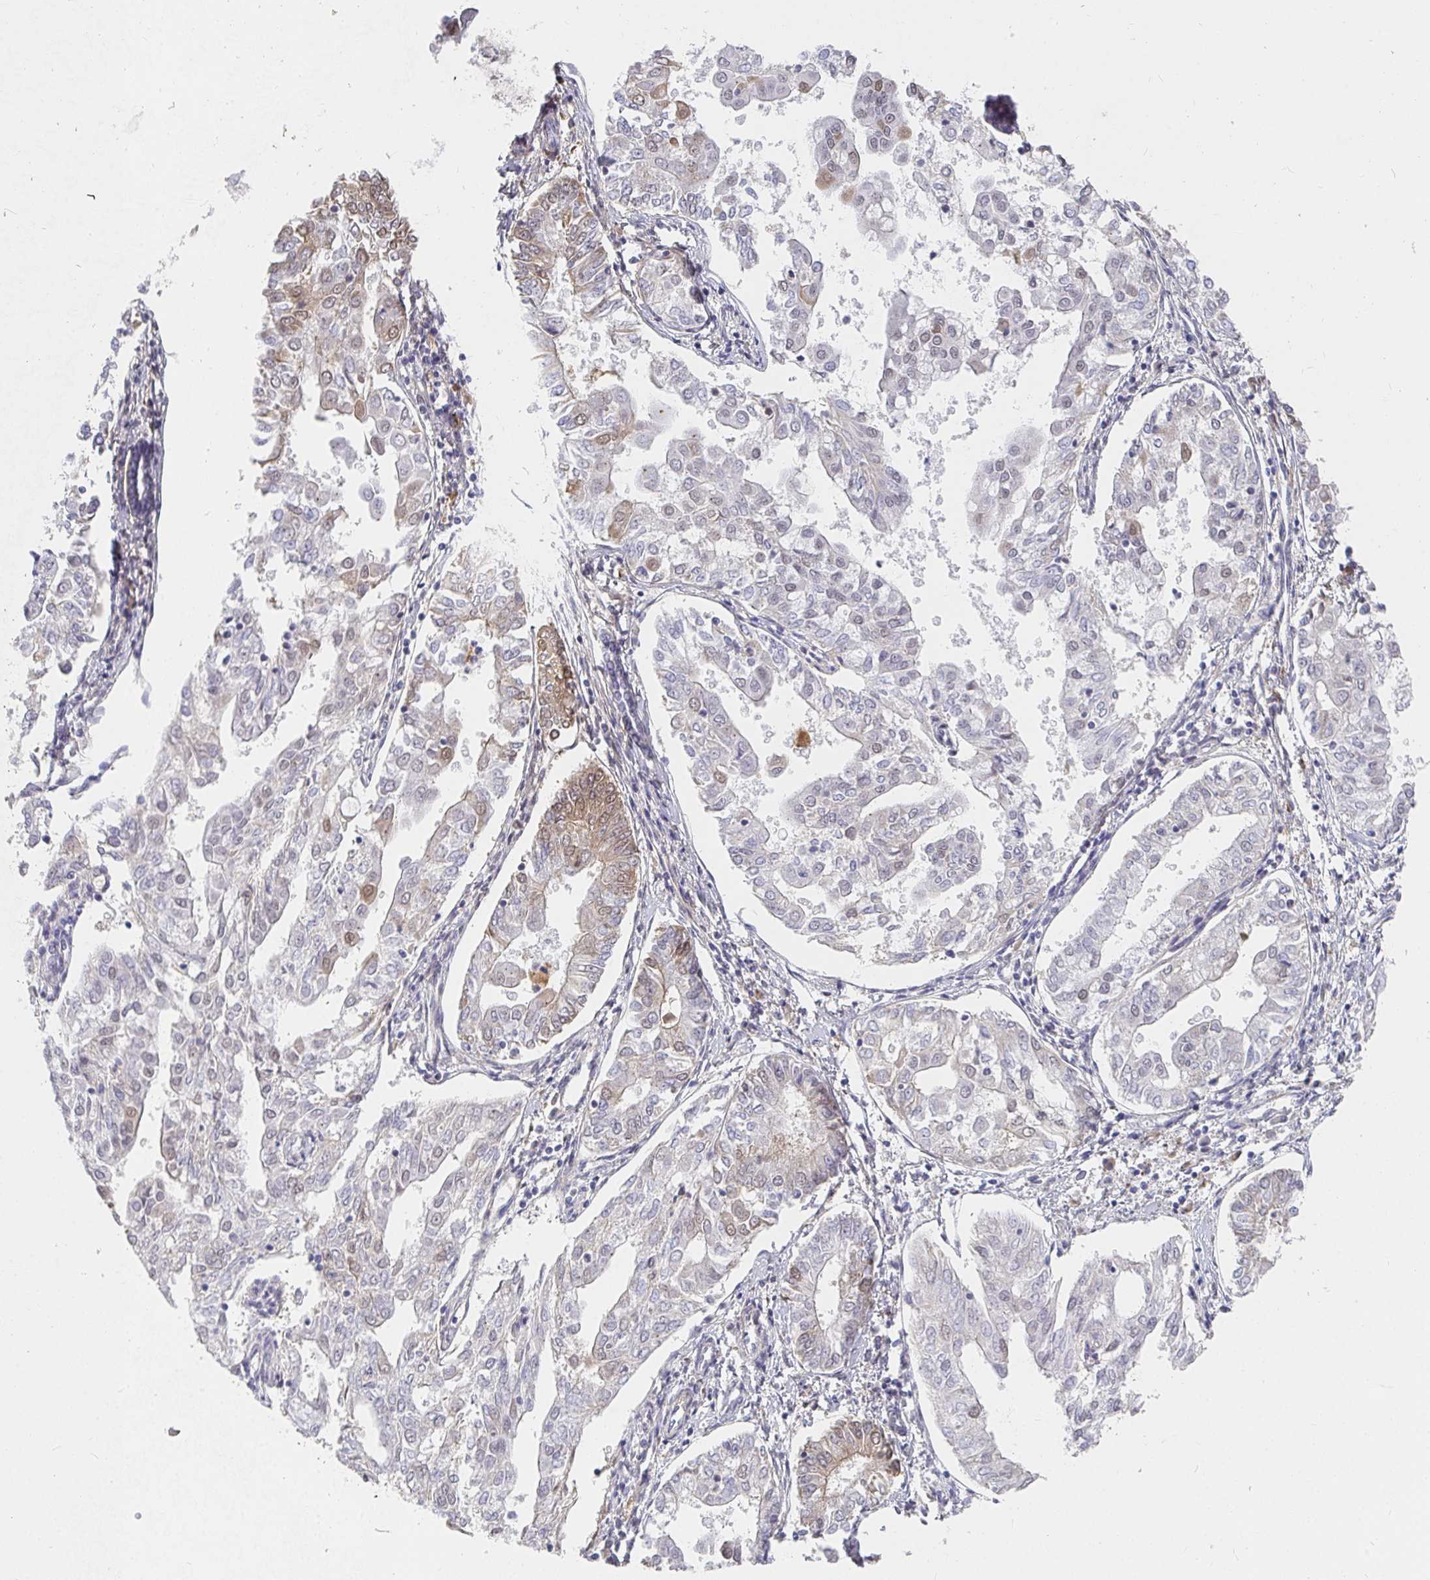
{"staining": {"intensity": "weak", "quantity": "<25%", "location": "cytoplasmic/membranous,nuclear"}, "tissue": "endometrial cancer", "cell_type": "Tumor cells", "image_type": "cancer", "snomed": [{"axis": "morphology", "description": "Adenocarcinoma, NOS"}, {"axis": "topography", "description": "Endometrium"}], "caption": "Adenocarcinoma (endometrial) was stained to show a protein in brown. There is no significant positivity in tumor cells.", "gene": "RCOR1", "patient": {"sex": "female", "age": 68}}